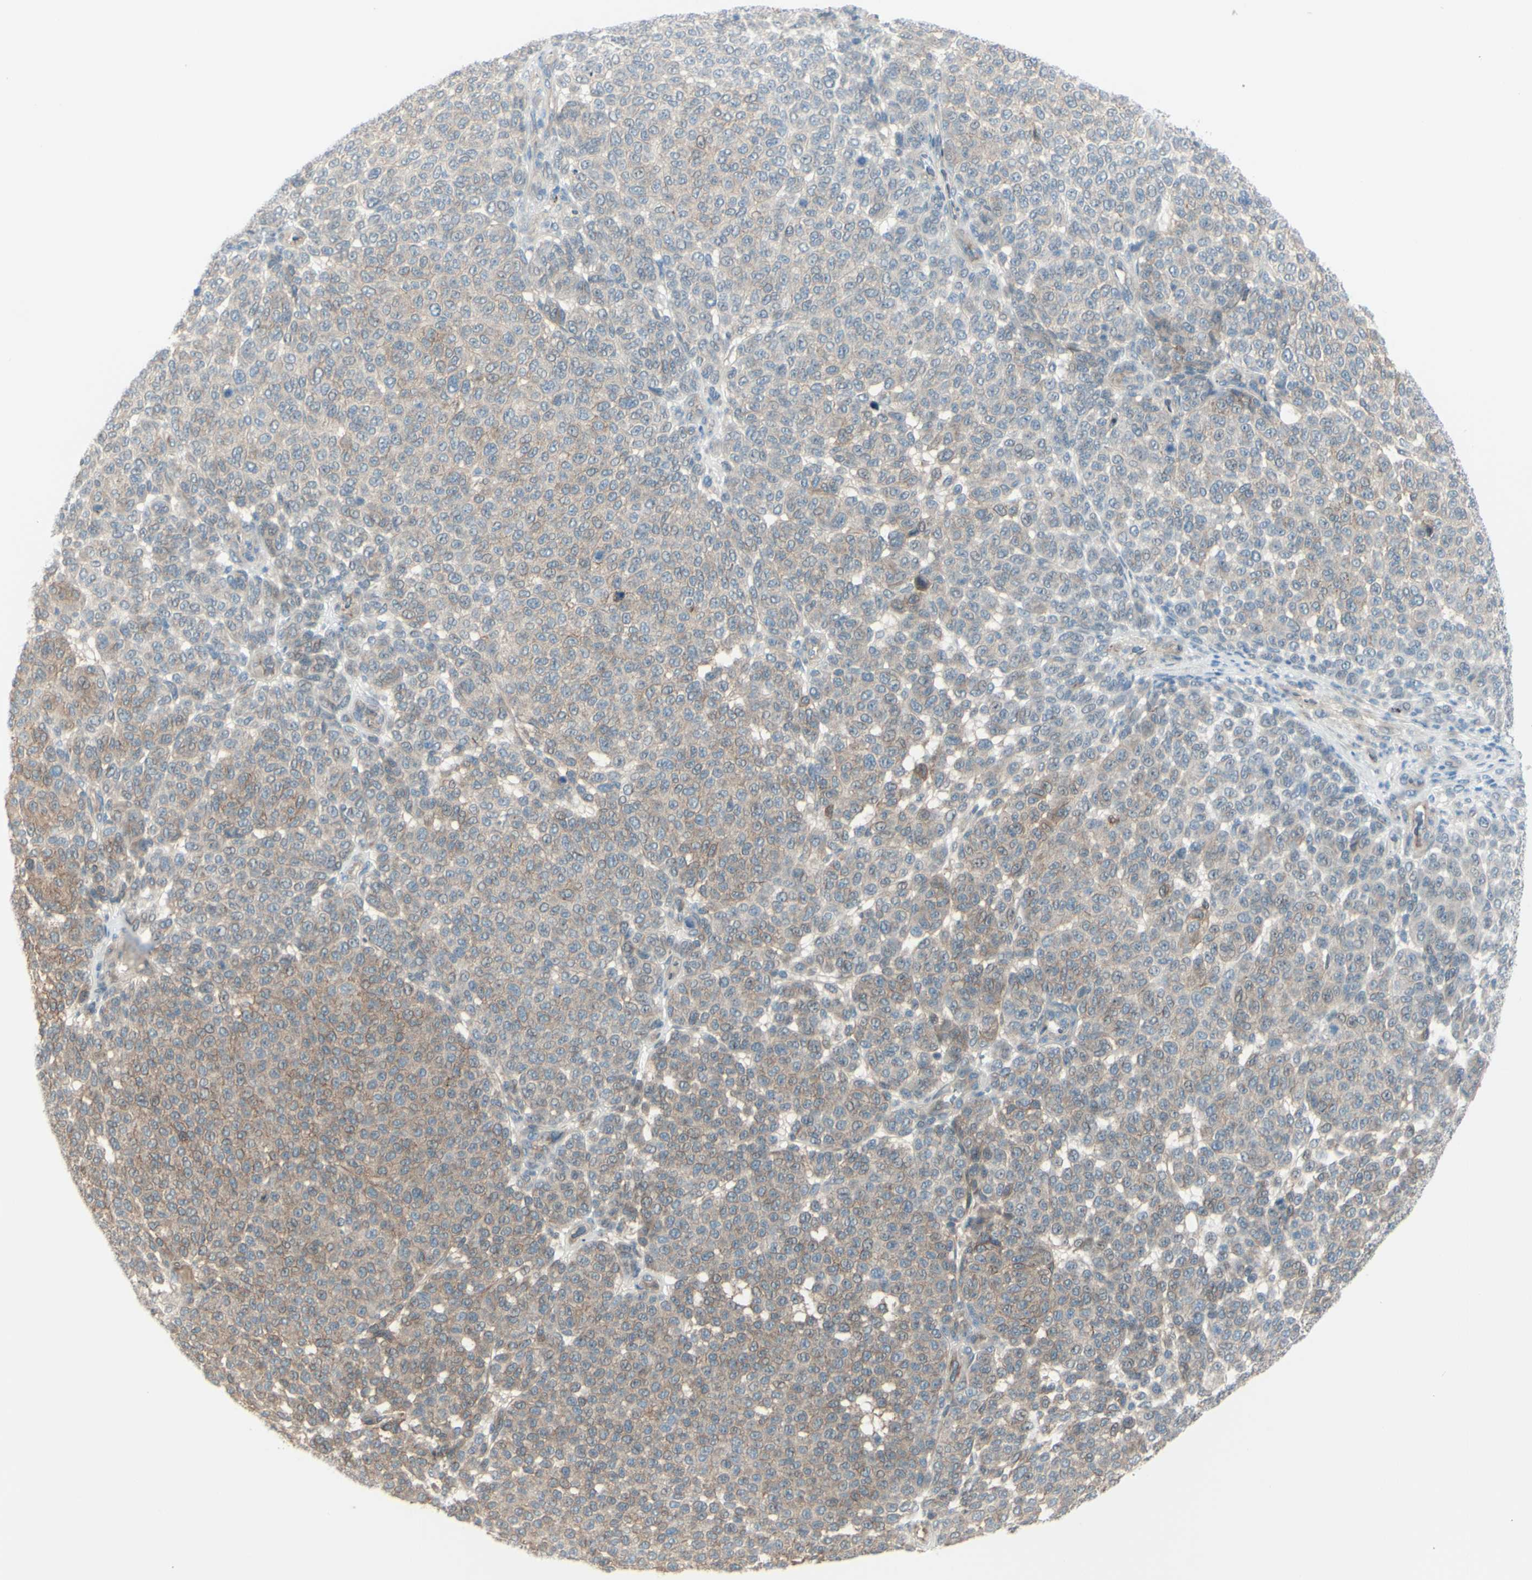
{"staining": {"intensity": "weak", "quantity": ">75%", "location": "cytoplasmic/membranous"}, "tissue": "melanoma", "cell_type": "Tumor cells", "image_type": "cancer", "snomed": [{"axis": "morphology", "description": "Malignant melanoma, NOS"}, {"axis": "topography", "description": "Skin"}], "caption": "This image shows IHC staining of malignant melanoma, with low weak cytoplasmic/membranous staining in about >75% of tumor cells.", "gene": "LRRK1", "patient": {"sex": "male", "age": 59}}